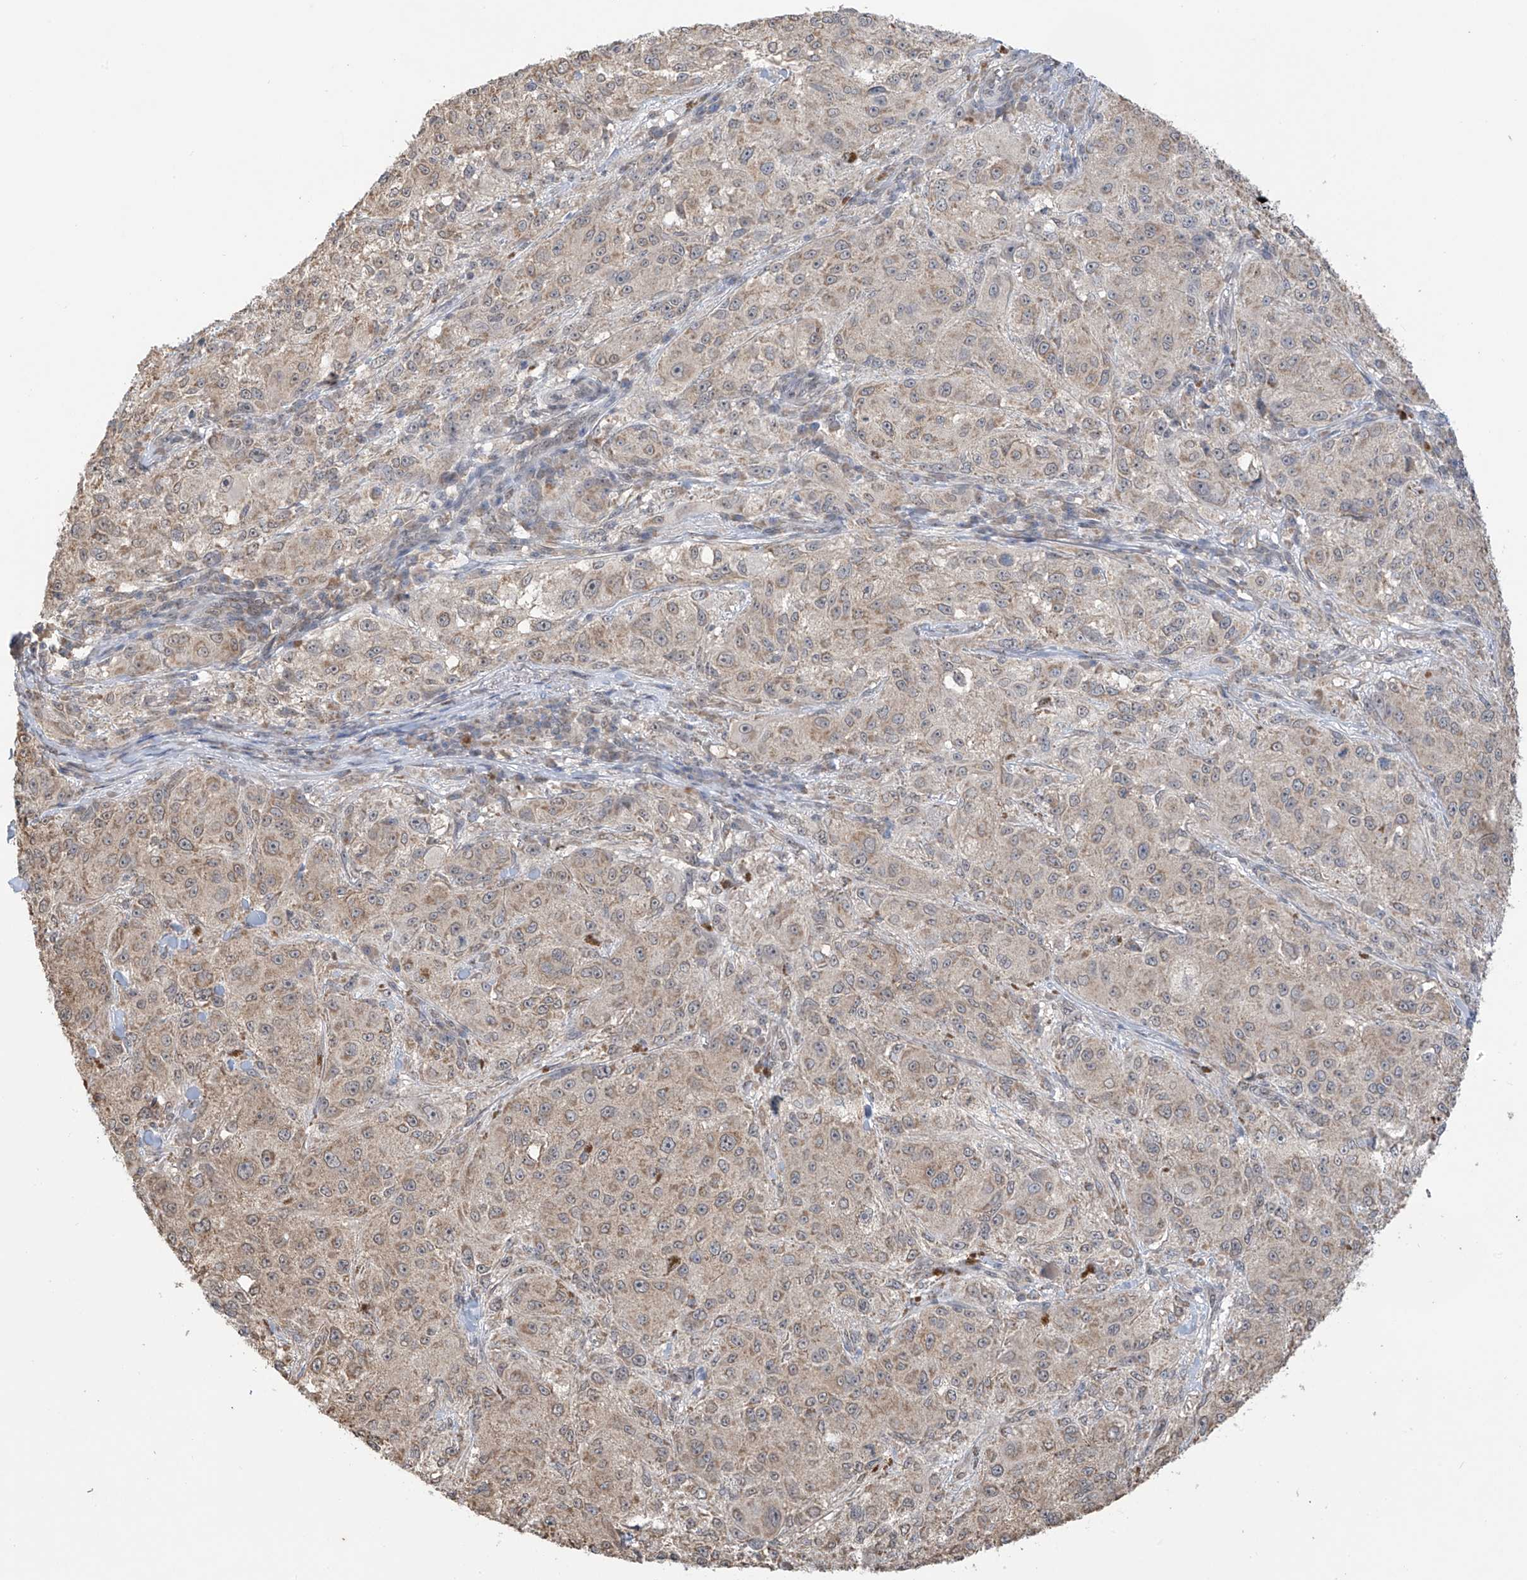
{"staining": {"intensity": "moderate", "quantity": ">75%", "location": "cytoplasmic/membranous,nuclear"}, "tissue": "melanoma", "cell_type": "Tumor cells", "image_type": "cancer", "snomed": [{"axis": "morphology", "description": "Necrosis, NOS"}, {"axis": "morphology", "description": "Malignant melanoma, NOS"}, {"axis": "topography", "description": "Skin"}], "caption": "Protein expression by IHC displays moderate cytoplasmic/membranous and nuclear expression in approximately >75% of tumor cells in melanoma. The staining was performed using DAB (3,3'-diaminobenzidine), with brown indicating positive protein expression. Nuclei are stained blue with hematoxylin.", "gene": "KIAA1522", "patient": {"sex": "female", "age": 87}}